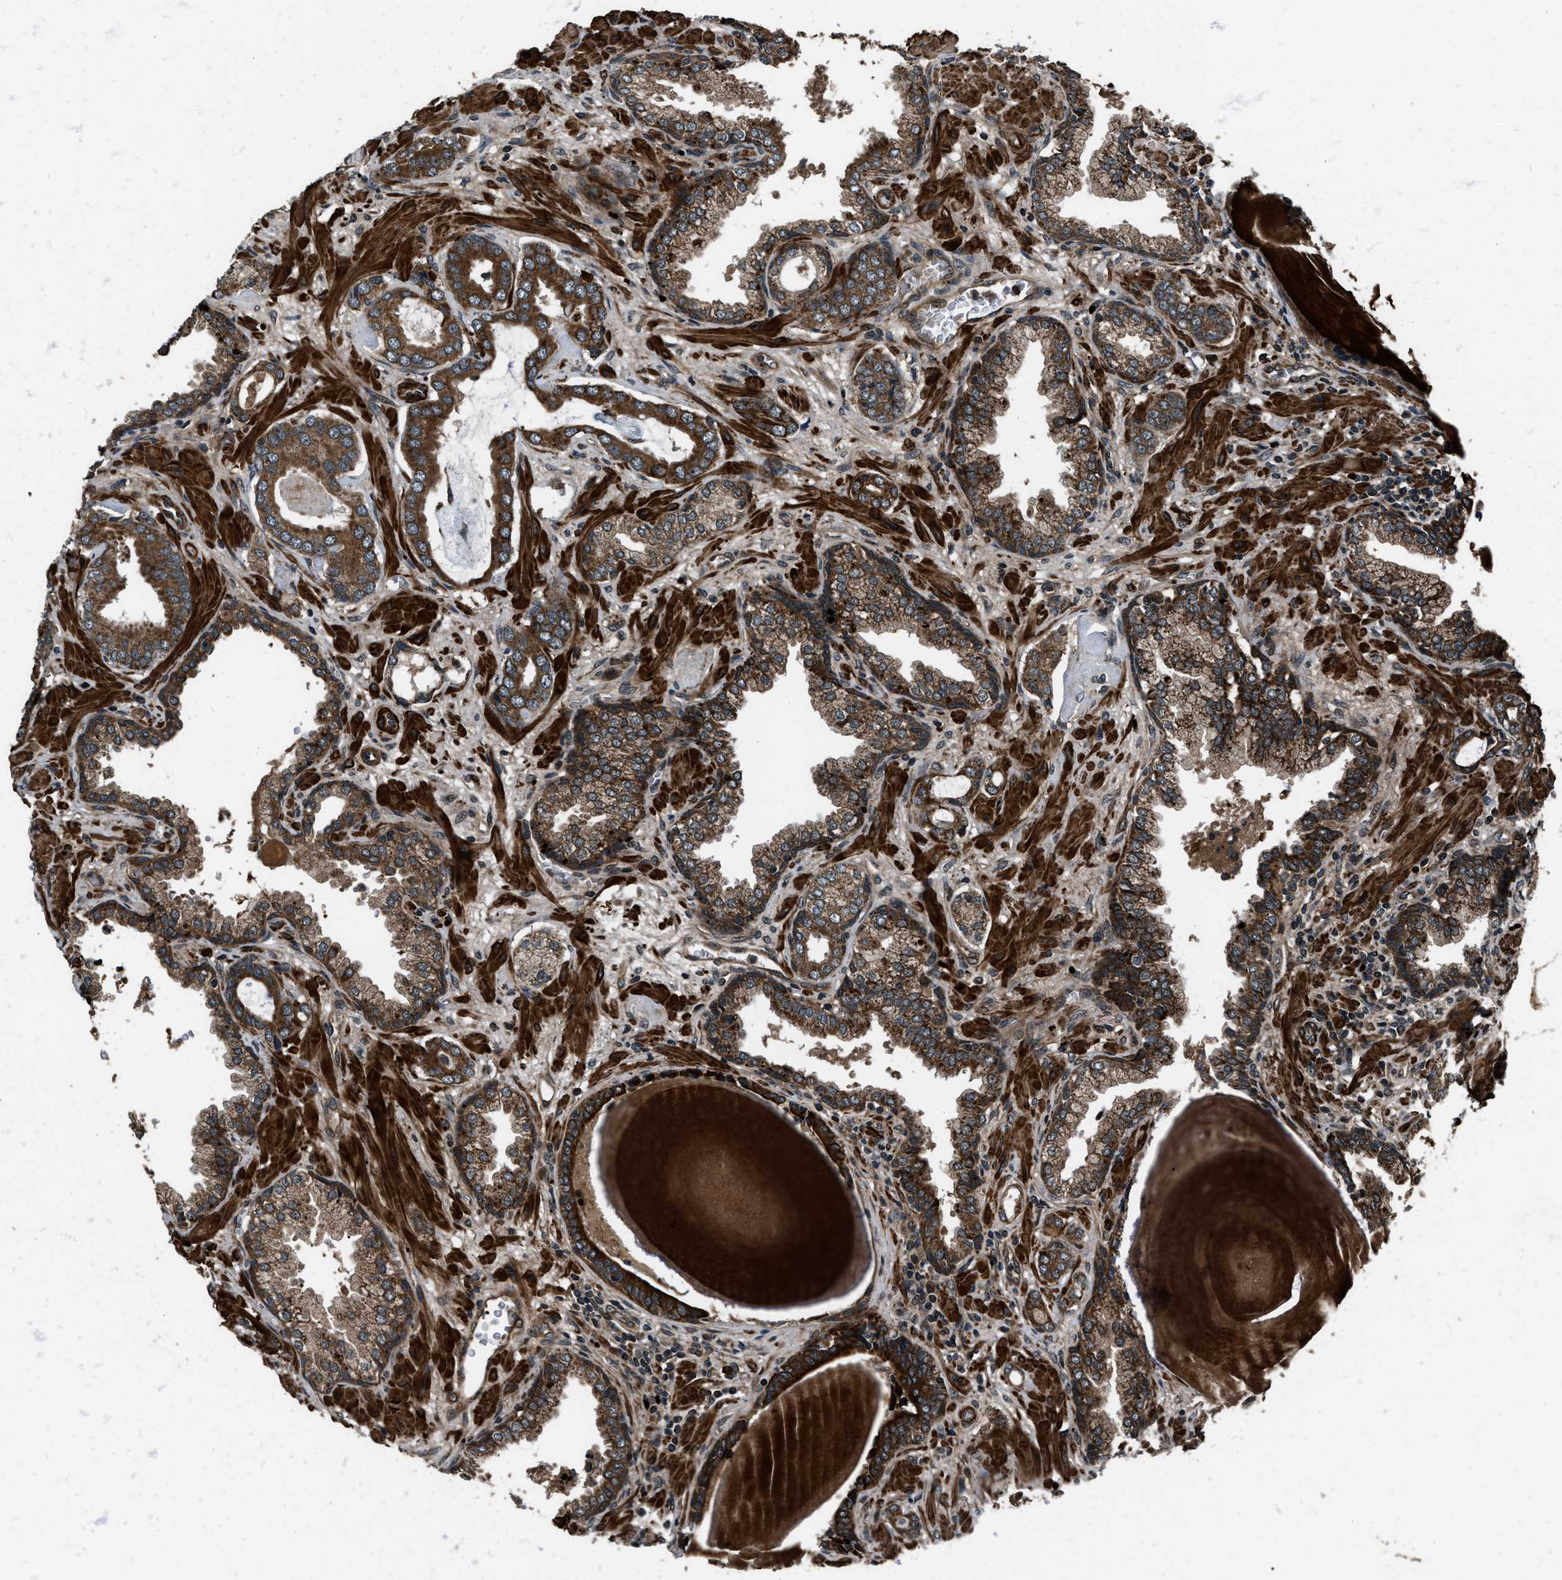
{"staining": {"intensity": "strong", "quantity": ">75%", "location": "cytoplasmic/membranous"}, "tissue": "prostate cancer", "cell_type": "Tumor cells", "image_type": "cancer", "snomed": [{"axis": "morphology", "description": "Adenocarcinoma, Low grade"}, {"axis": "topography", "description": "Prostate"}], "caption": "Immunohistochemical staining of human prostate low-grade adenocarcinoma displays strong cytoplasmic/membranous protein positivity in approximately >75% of tumor cells. The staining was performed using DAB (3,3'-diaminobenzidine), with brown indicating positive protein expression. Nuclei are stained blue with hematoxylin.", "gene": "IRAK4", "patient": {"sex": "male", "age": 53}}